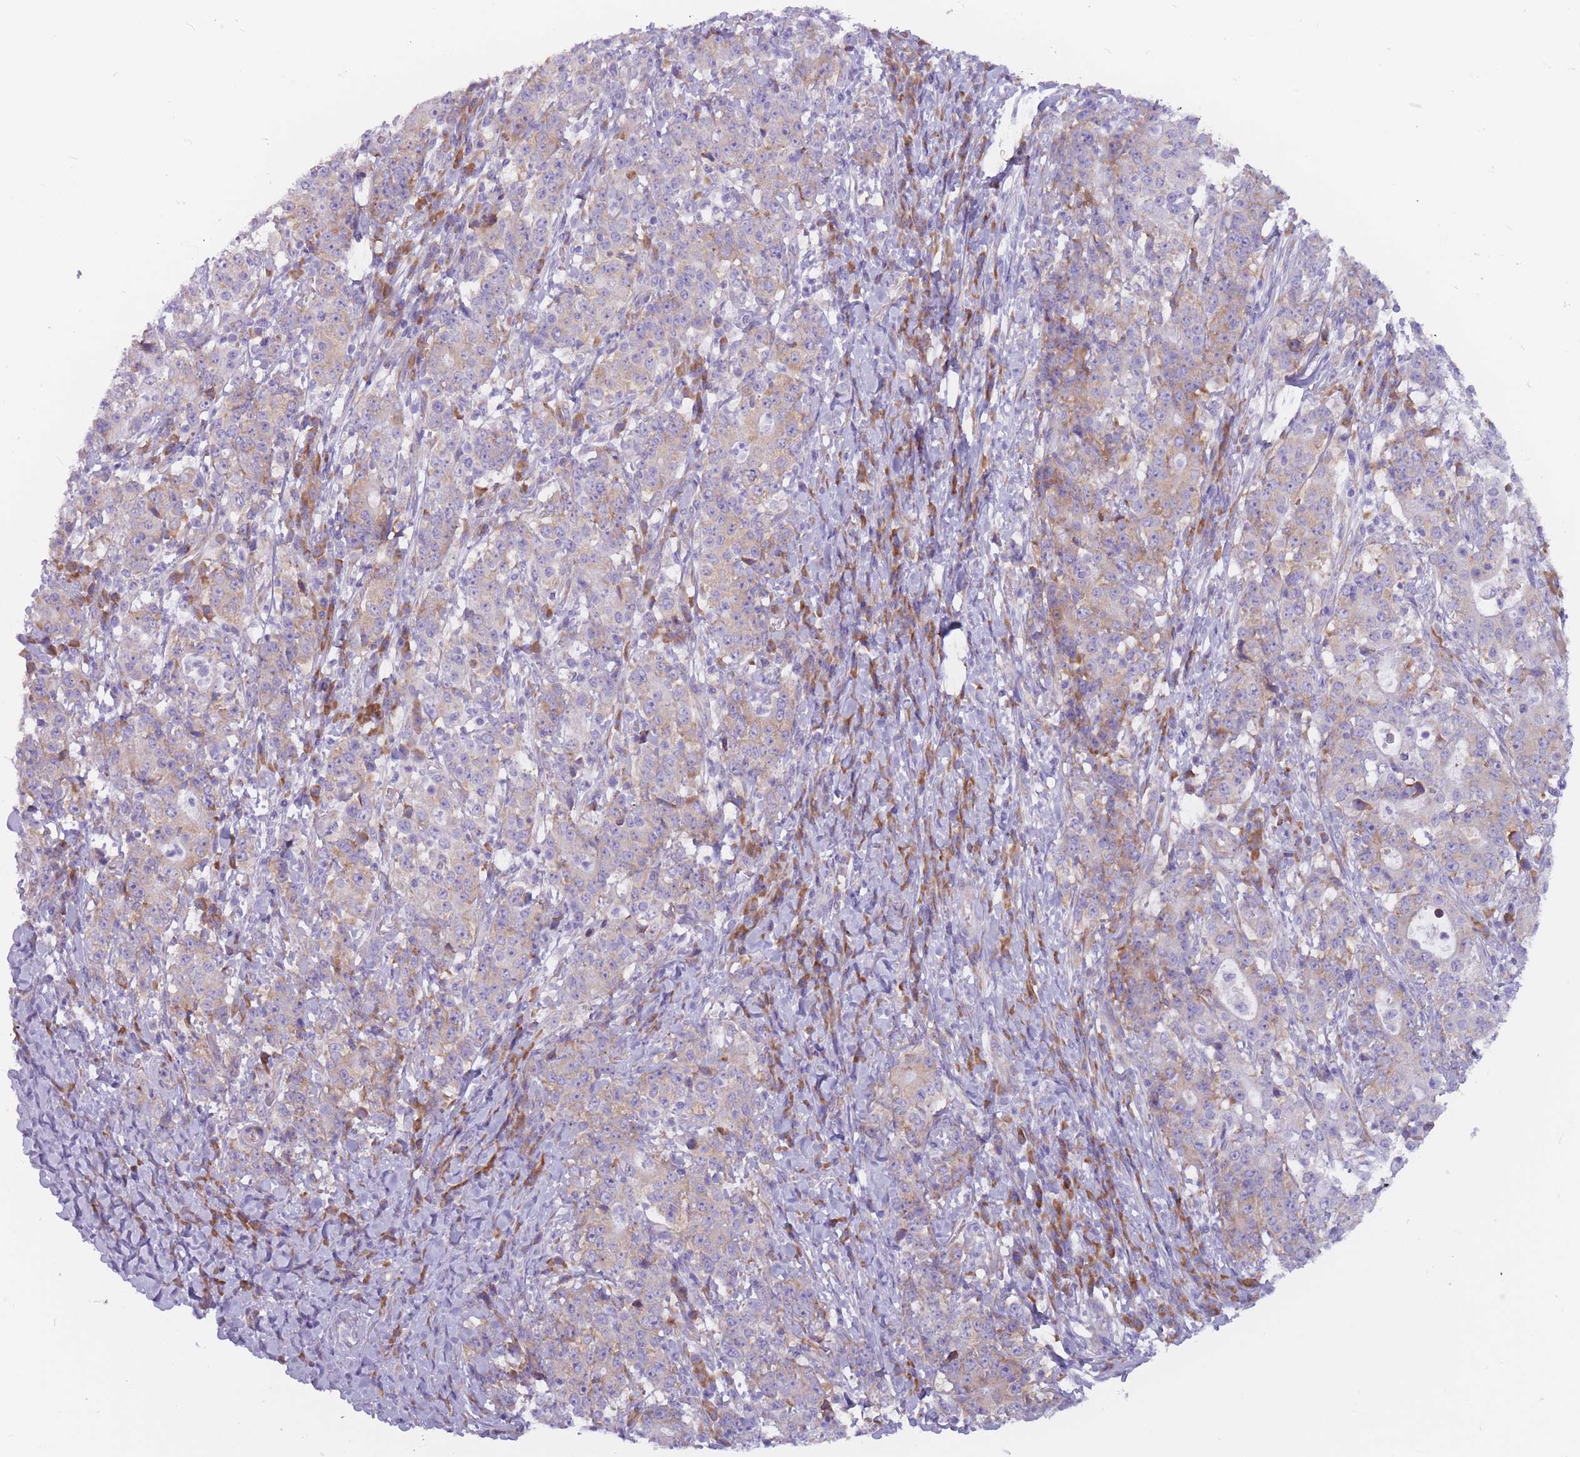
{"staining": {"intensity": "weak", "quantity": "25%-75%", "location": "cytoplasmic/membranous"}, "tissue": "stomach cancer", "cell_type": "Tumor cells", "image_type": "cancer", "snomed": [{"axis": "morphology", "description": "Normal tissue, NOS"}, {"axis": "morphology", "description": "Adenocarcinoma, NOS"}, {"axis": "topography", "description": "Stomach, upper"}, {"axis": "topography", "description": "Stomach"}], "caption": "About 25%-75% of tumor cells in adenocarcinoma (stomach) exhibit weak cytoplasmic/membranous protein positivity as visualized by brown immunohistochemical staining.", "gene": "RPL18", "patient": {"sex": "male", "age": 59}}